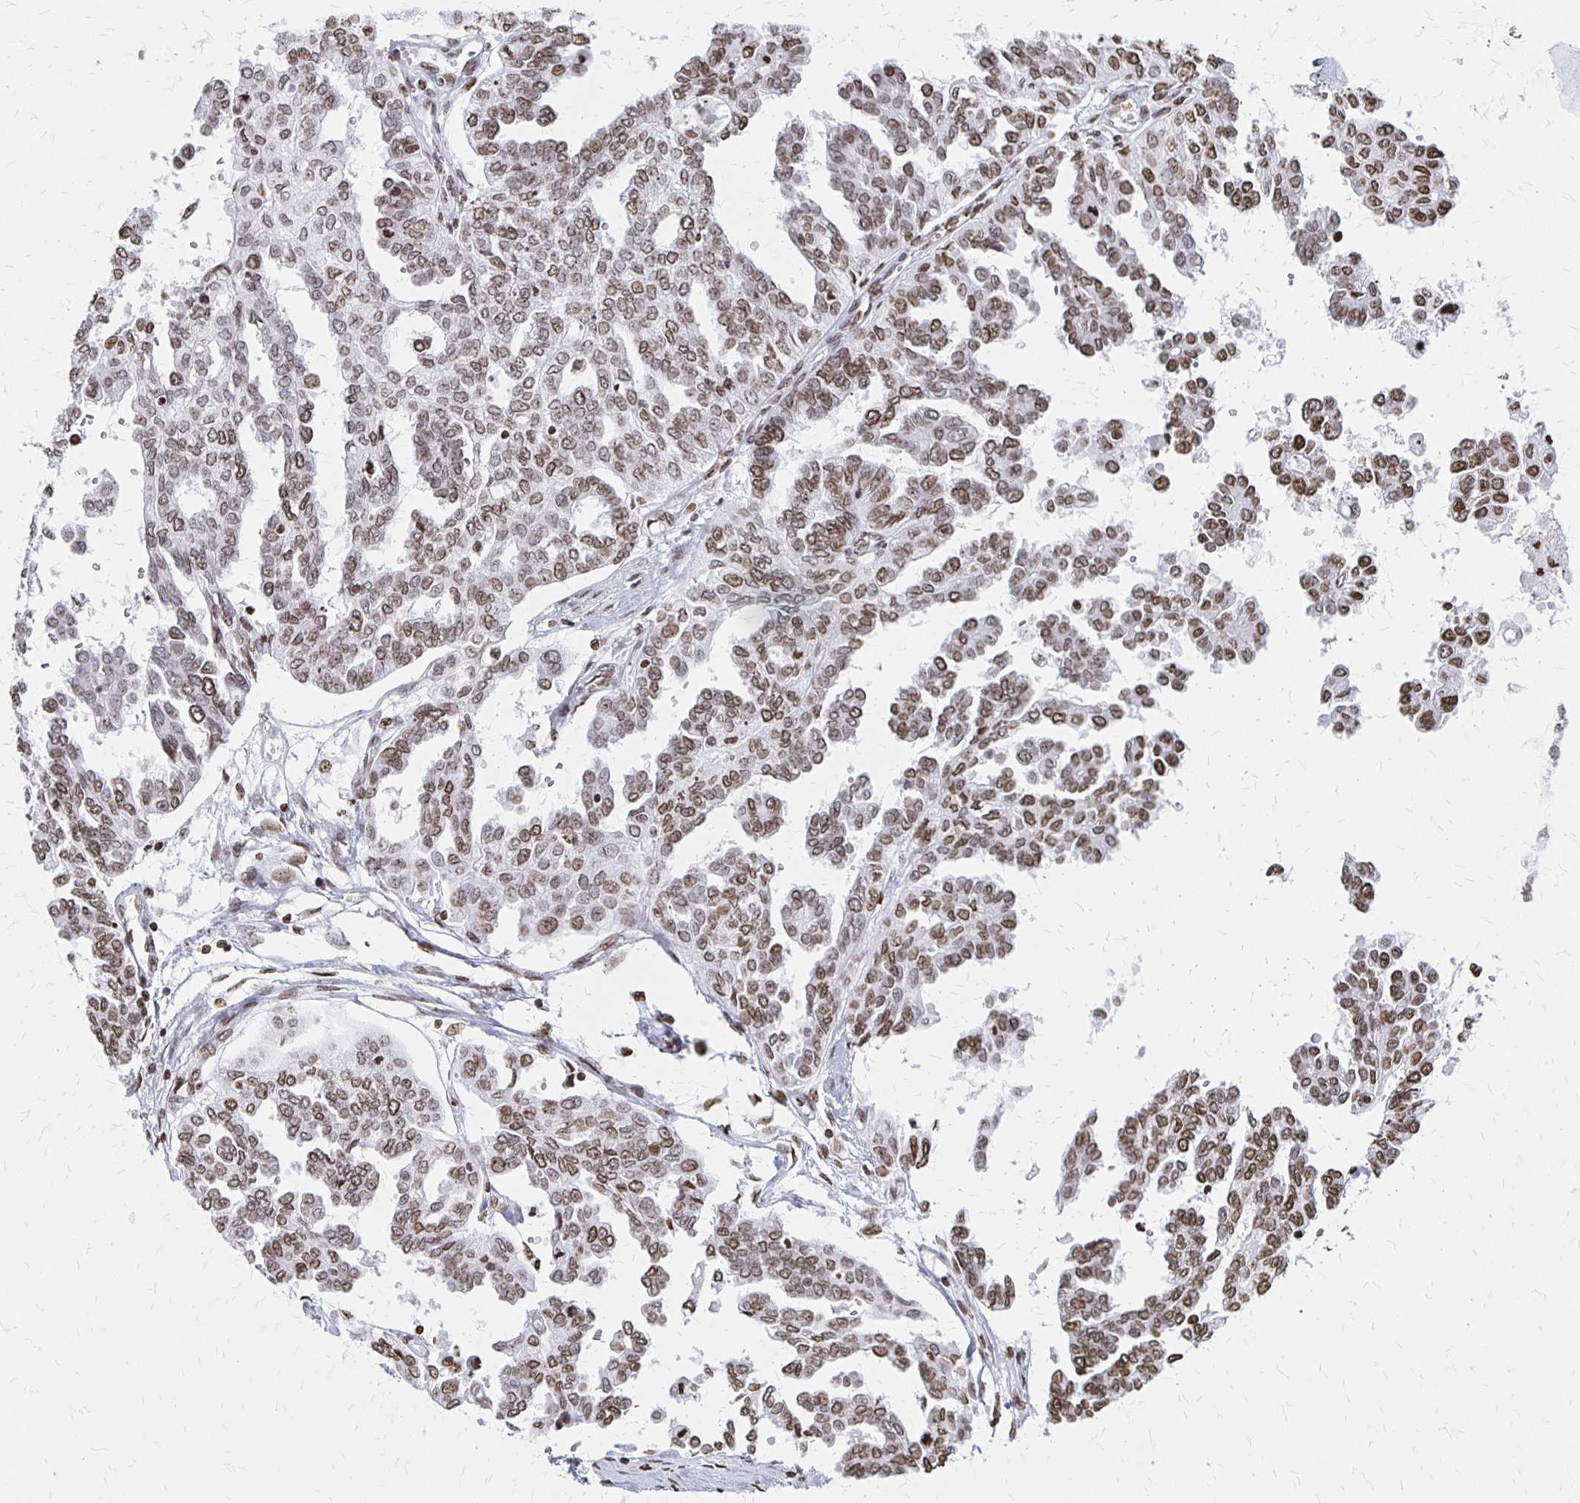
{"staining": {"intensity": "moderate", "quantity": ">75%", "location": "nuclear"}, "tissue": "ovarian cancer", "cell_type": "Tumor cells", "image_type": "cancer", "snomed": [{"axis": "morphology", "description": "Cystadenocarcinoma, serous, NOS"}, {"axis": "topography", "description": "Ovary"}], "caption": "Ovarian cancer (serous cystadenocarcinoma) stained with DAB immunohistochemistry (IHC) demonstrates medium levels of moderate nuclear positivity in approximately >75% of tumor cells.", "gene": "ZNF280C", "patient": {"sex": "female", "age": 53}}